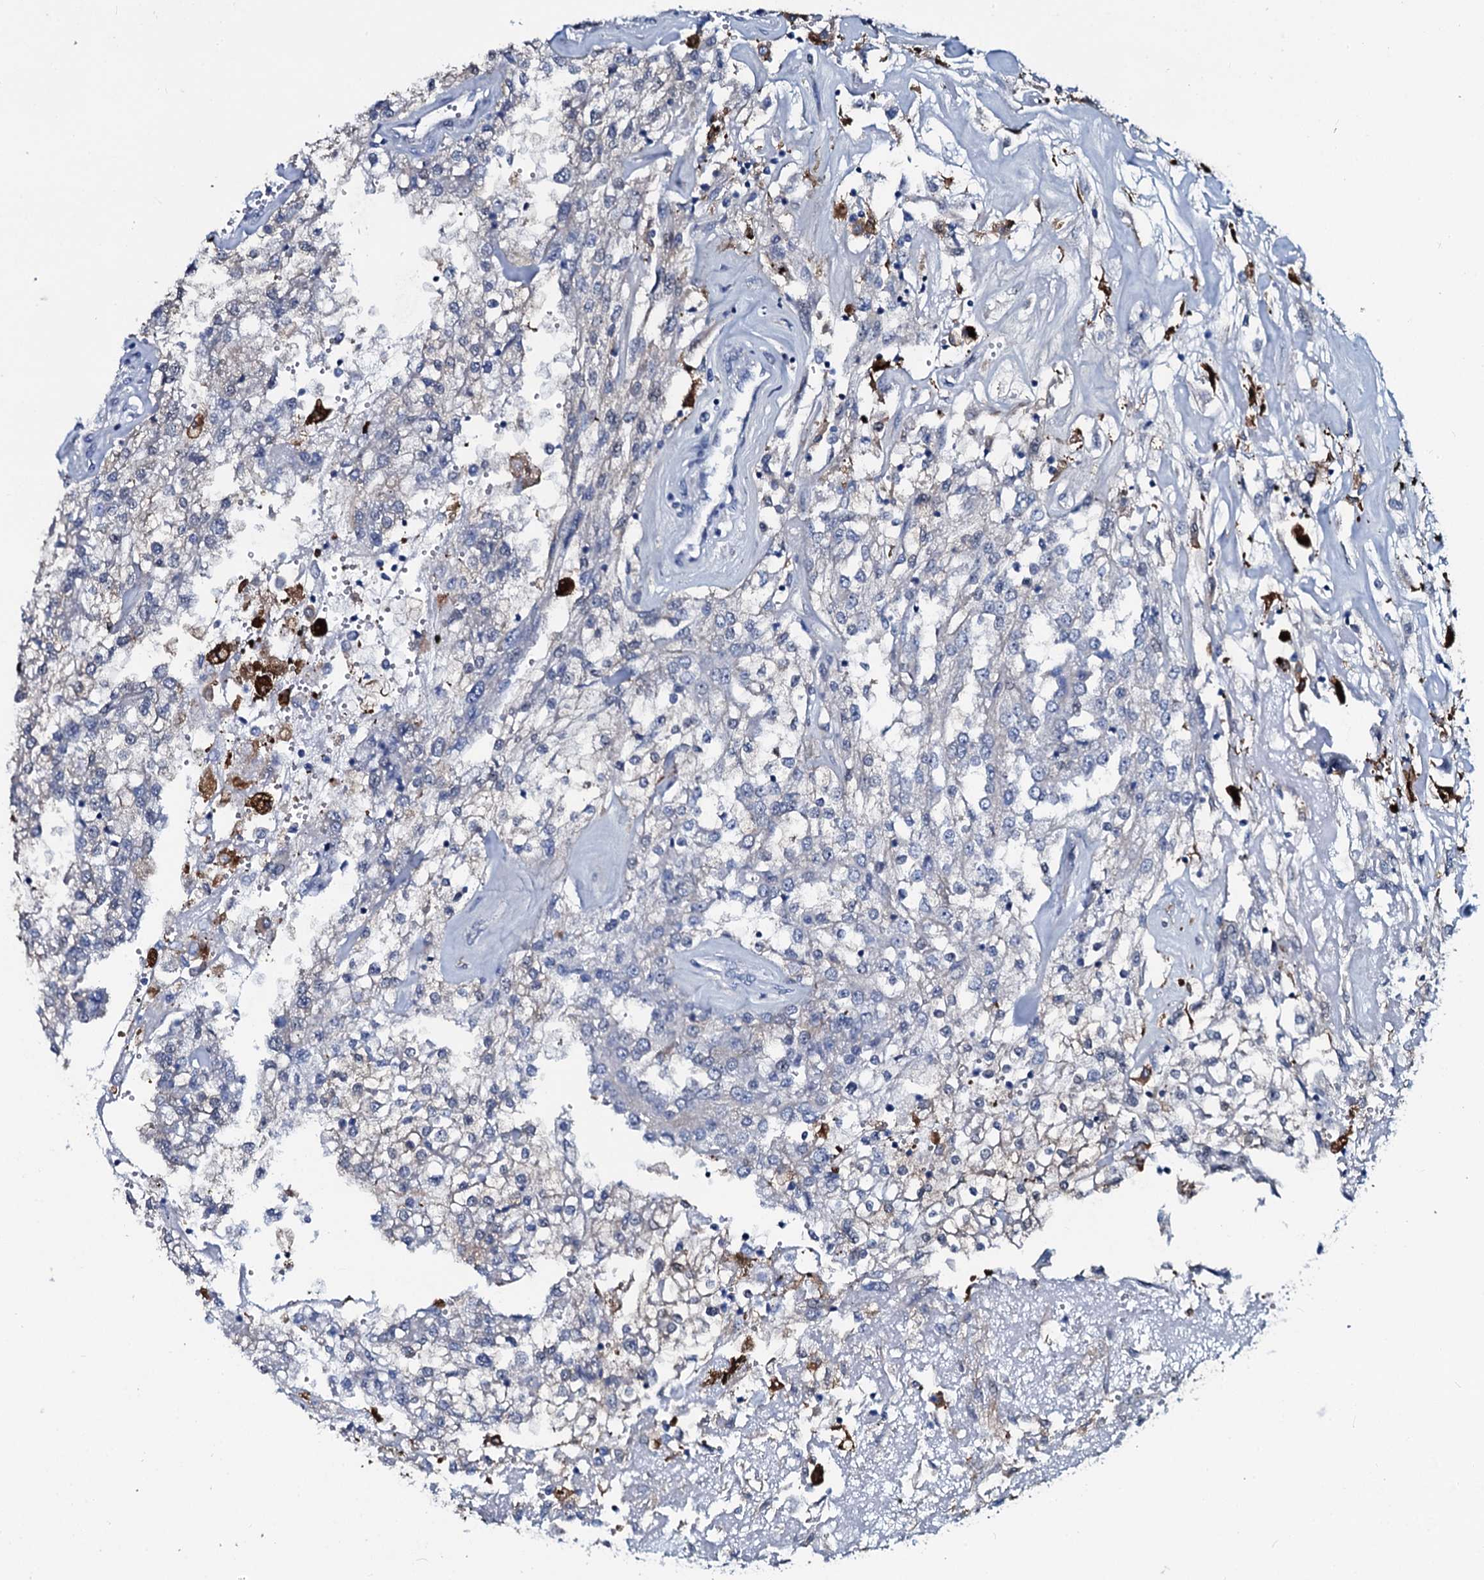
{"staining": {"intensity": "negative", "quantity": "none", "location": "none"}, "tissue": "renal cancer", "cell_type": "Tumor cells", "image_type": "cancer", "snomed": [{"axis": "morphology", "description": "Adenocarcinoma, NOS"}, {"axis": "topography", "description": "Kidney"}], "caption": "IHC image of human renal cancer stained for a protein (brown), which demonstrates no expression in tumor cells.", "gene": "SLC4A7", "patient": {"sex": "female", "age": 52}}